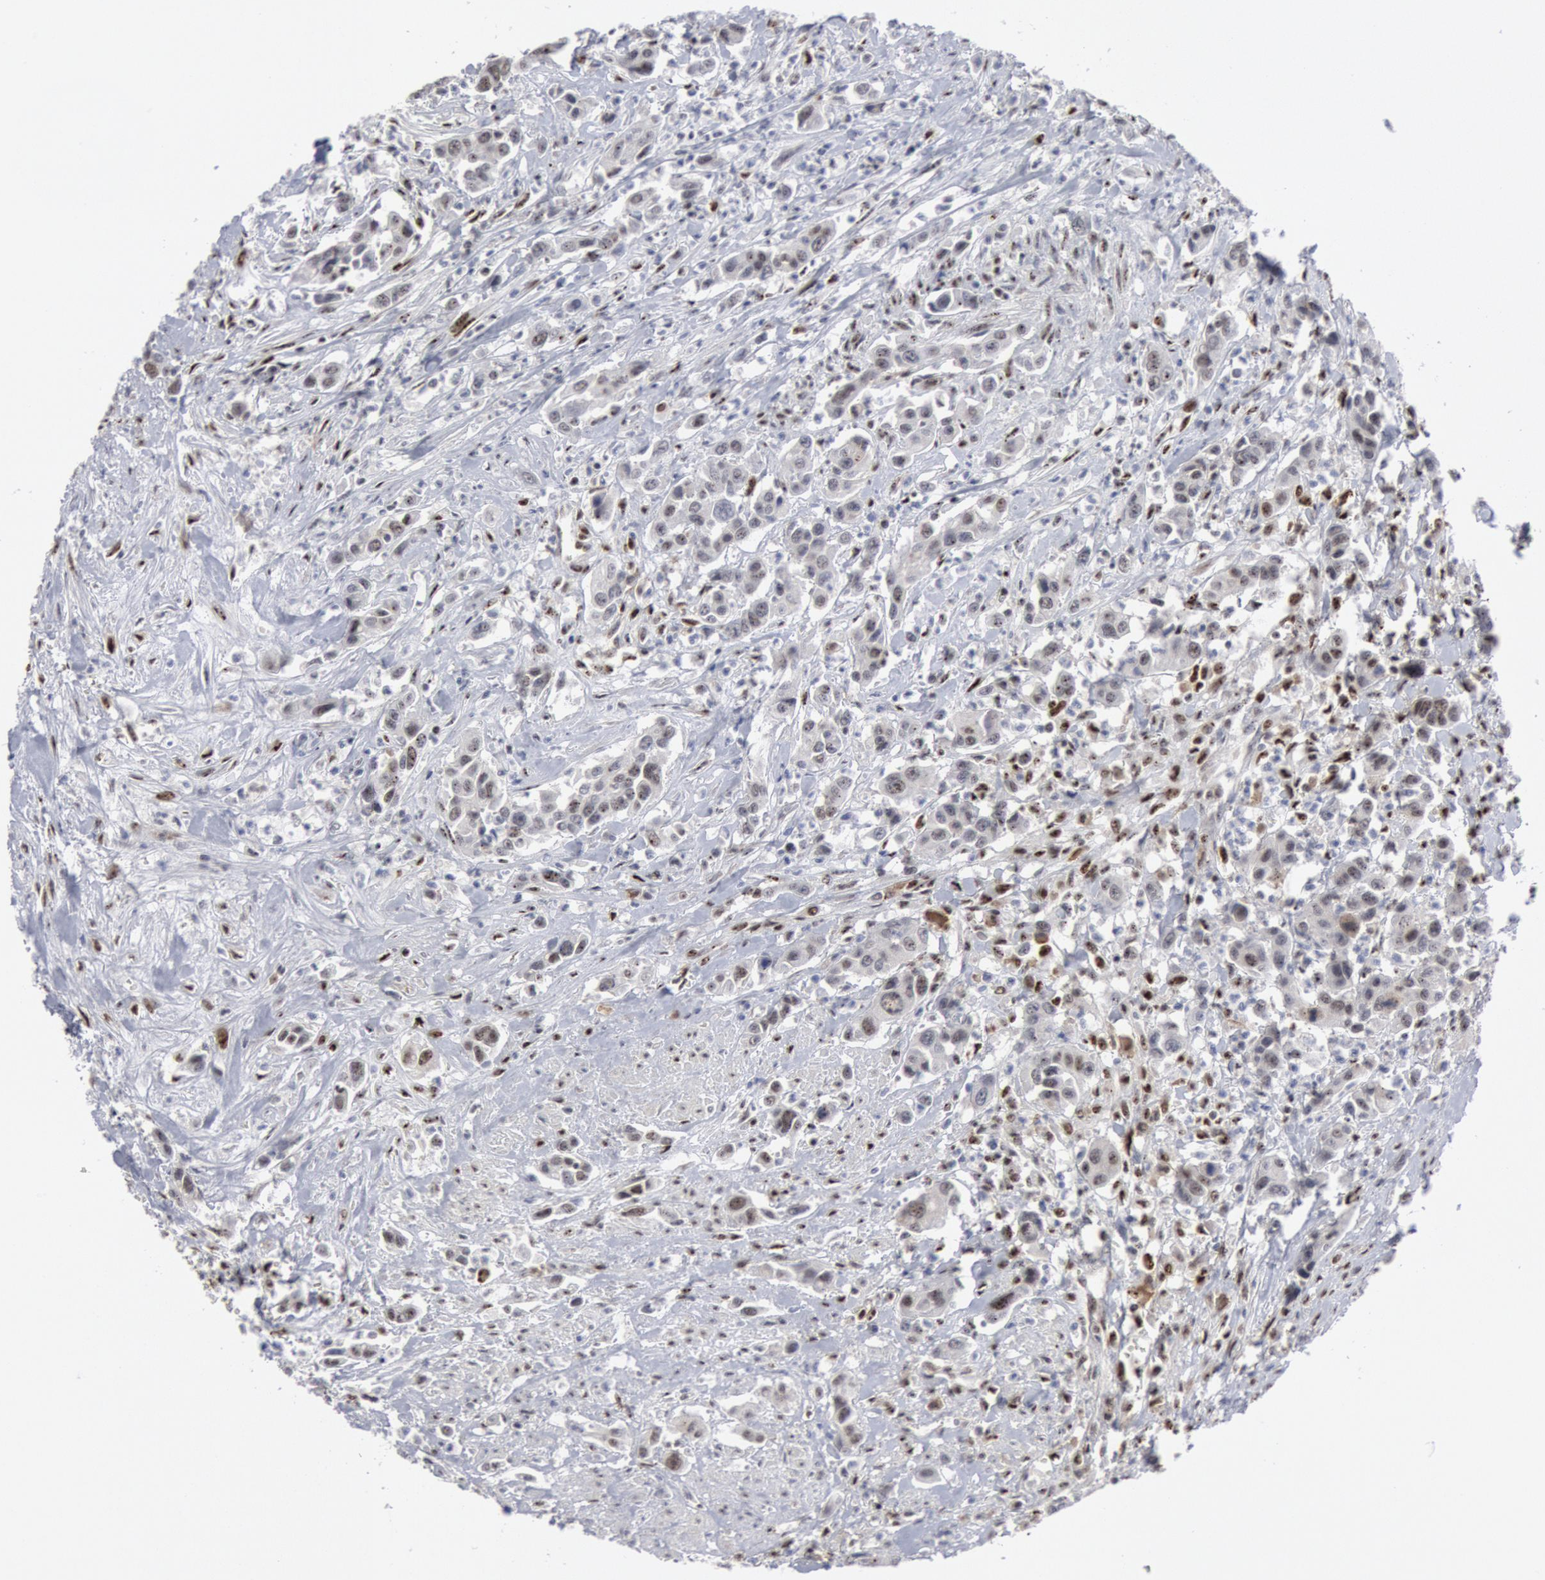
{"staining": {"intensity": "weak", "quantity": "<25%", "location": "nuclear"}, "tissue": "urothelial cancer", "cell_type": "Tumor cells", "image_type": "cancer", "snomed": [{"axis": "morphology", "description": "Urothelial carcinoma, High grade"}, {"axis": "topography", "description": "Urinary bladder"}], "caption": "Immunohistochemistry micrograph of neoplastic tissue: human high-grade urothelial carcinoma stained with DAB (3,3'-diaminobenzidine) displays no significant protein staining in tumor cells.", "gene": "FOXO1", "patient": {"sex": "male", "age": 86}}